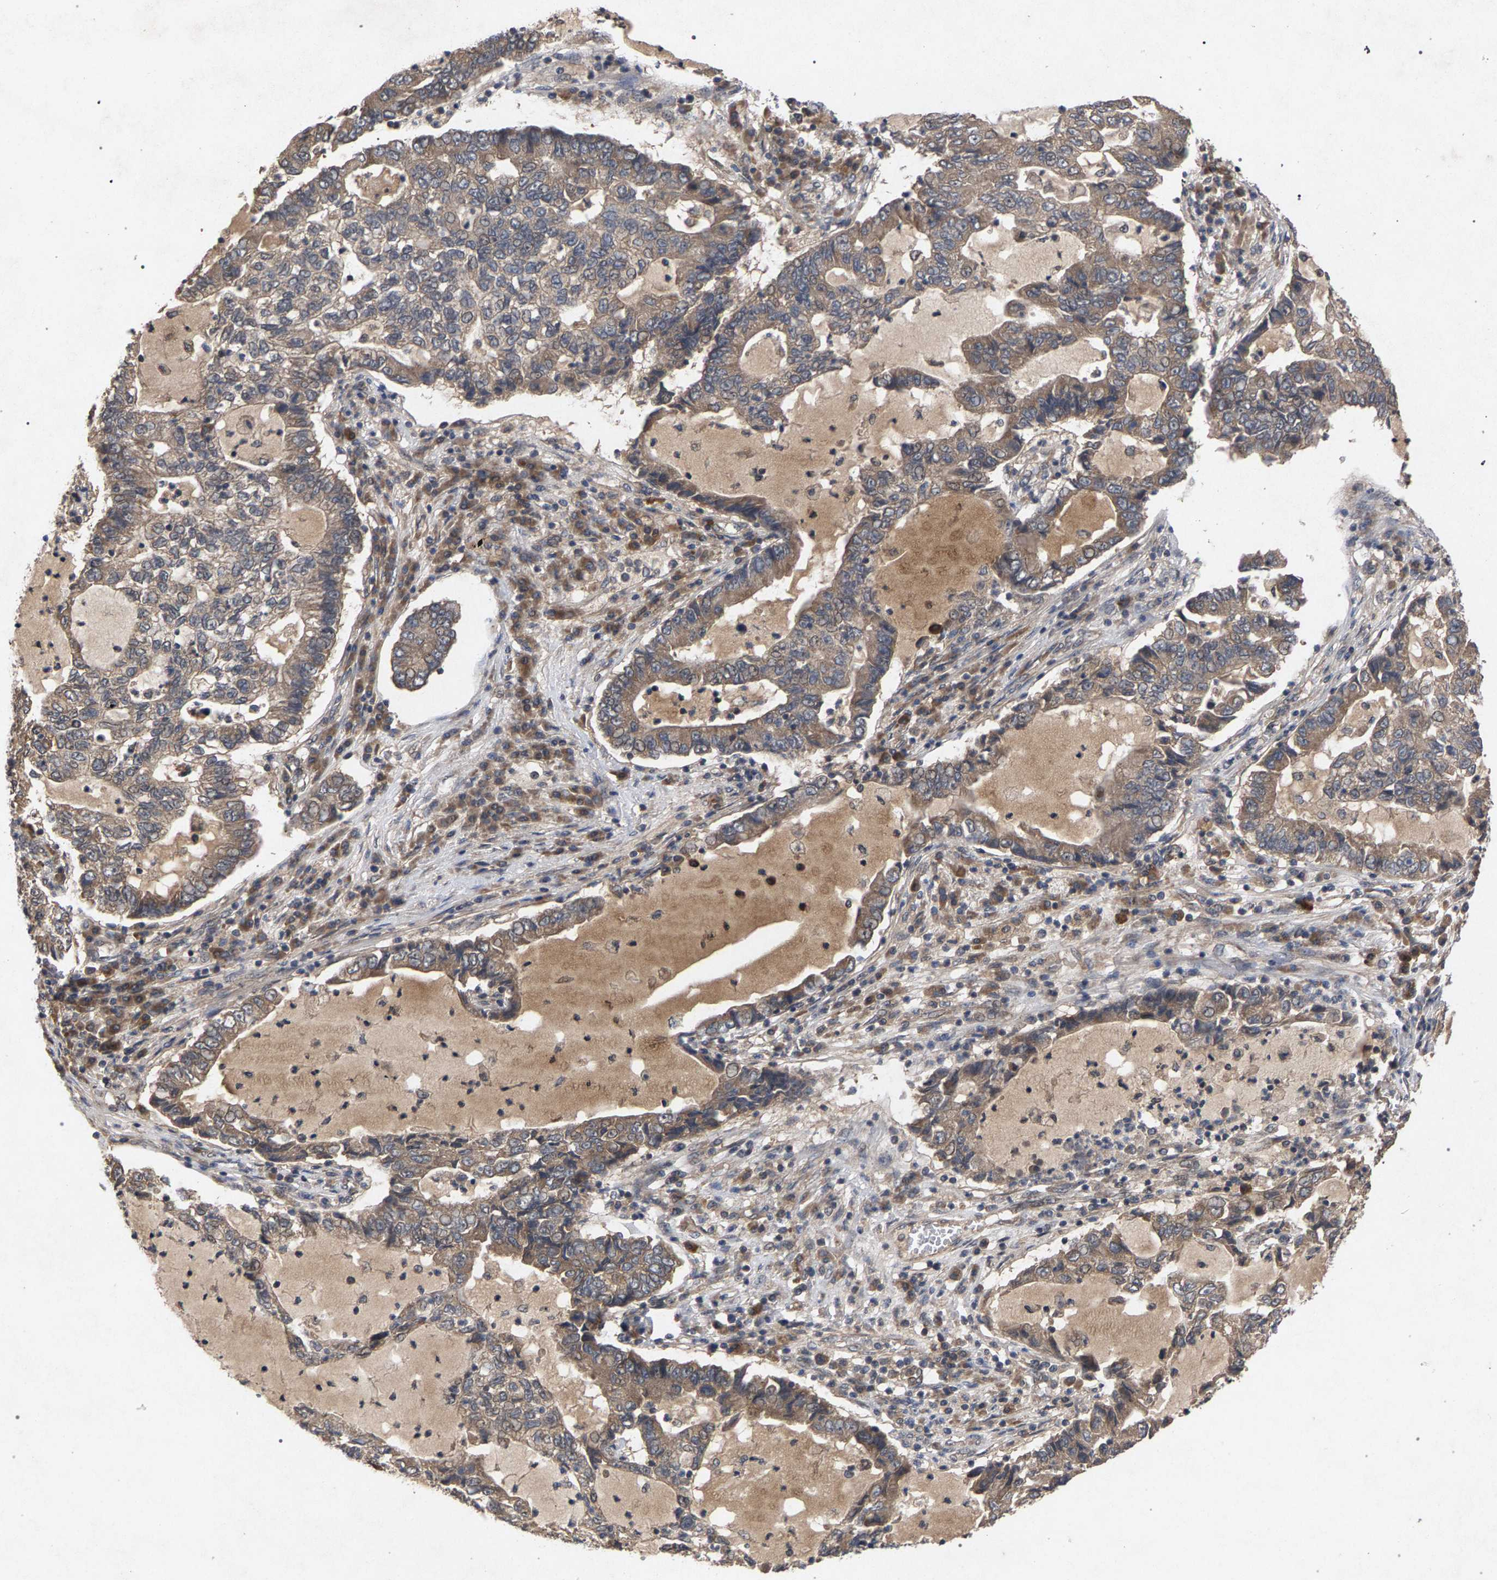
{"staining": {"intensity": "weak", "quantity": "25%-75%", "location": "cytoplasmic/membranous"}, "tissue": "lung cancer", "cell_type": "Tumor cells", "image_type": "cancer", "snomed": [{"axis": "morphology", "description": "Adenocarcinoma, NOS"}, {"axis": "topography", "description": "Lung"}], "caption": "IHC histopathology image of neoplastic tissue: adenocarcinoma (lung) stained using IHC displays low levels of weak protein expression localized specifically in the cytoplasmic/membranous of tumor cells, appearing as a cytoplasmic/membranous brown color.", "gene": "SLC4A4", "patient": {"sex": "female", "age": 51}}